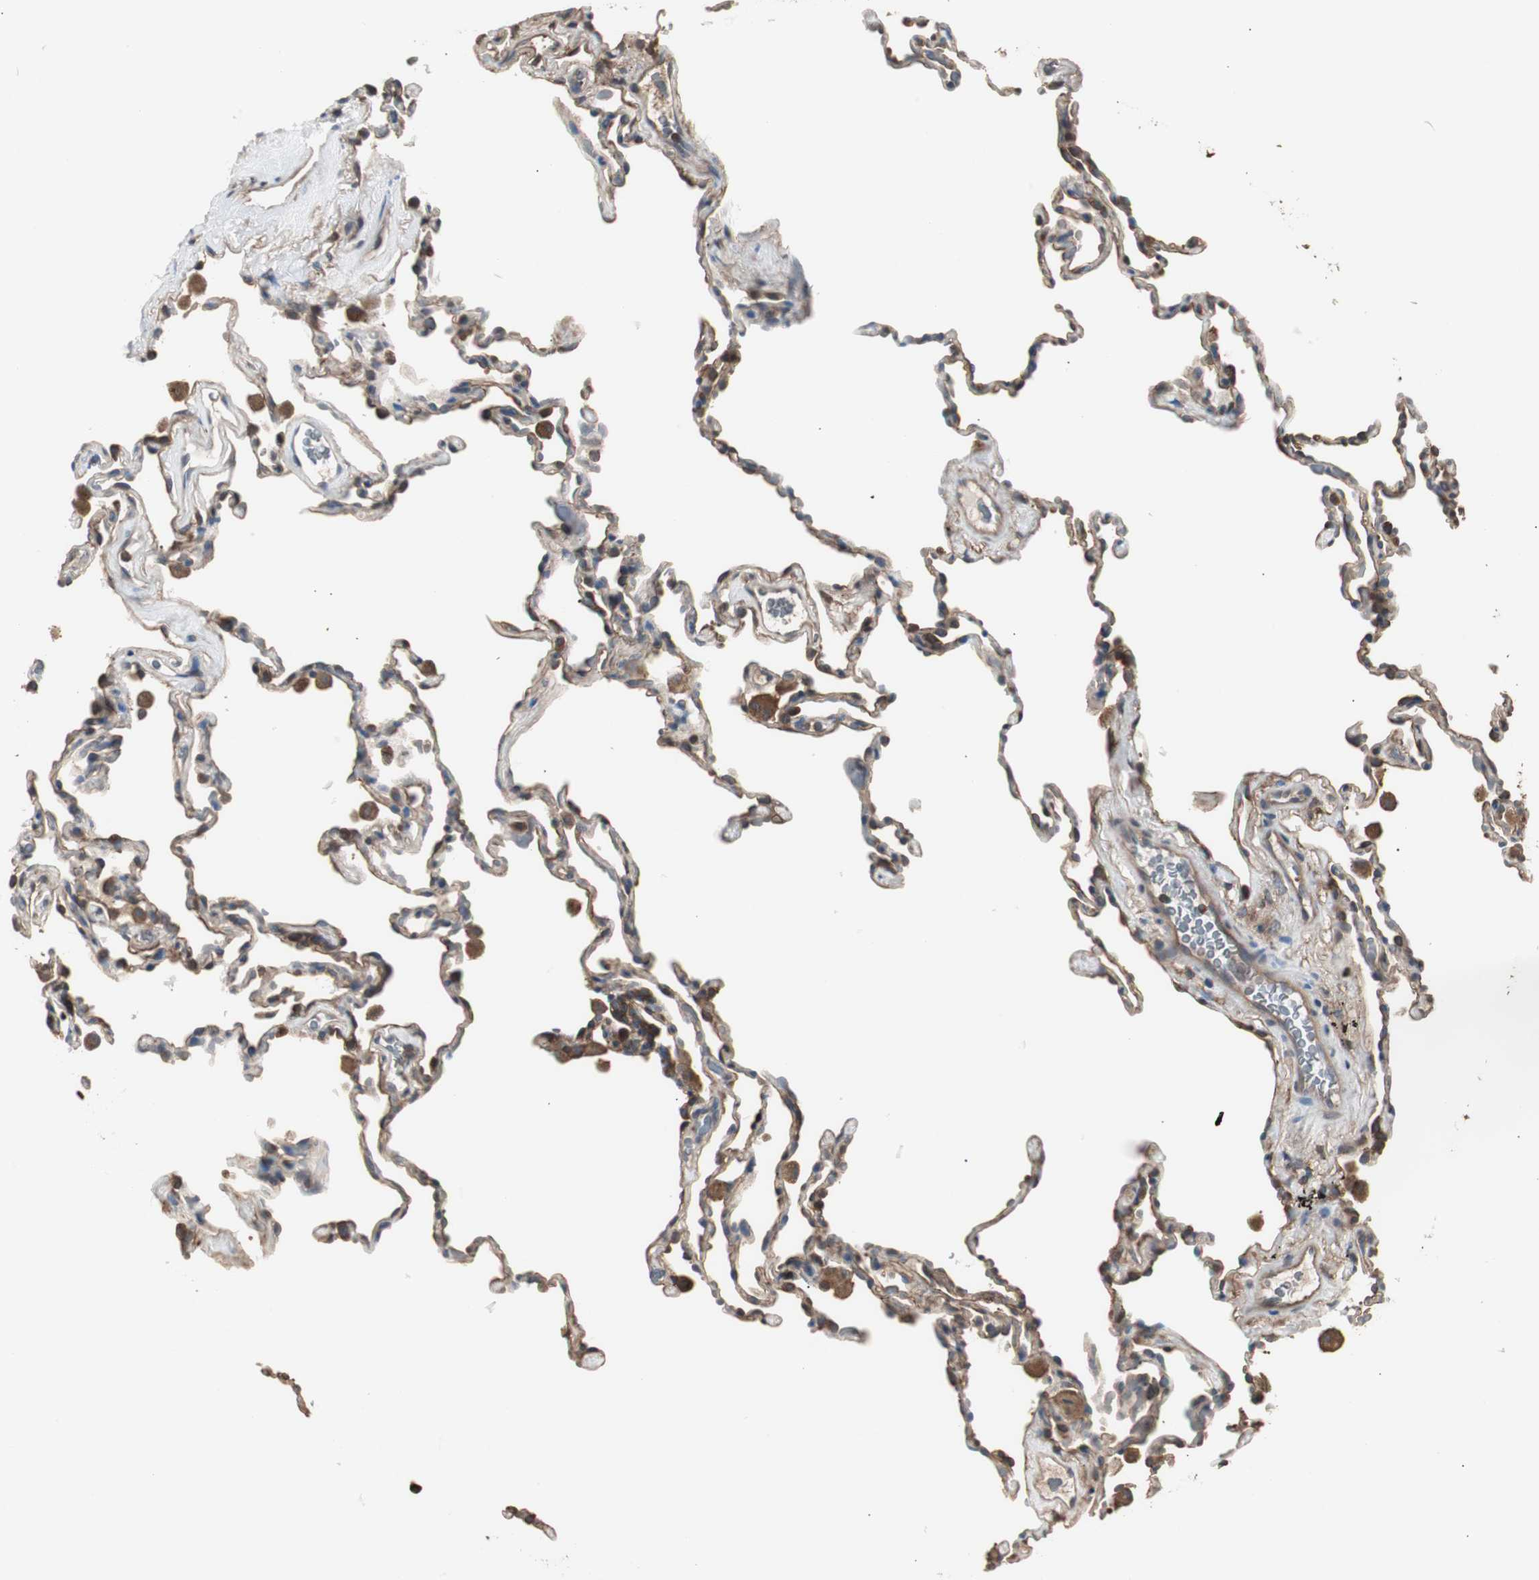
{"staining": {"intensity": "moderate", "quantity": "25%-75%", "location": "cytoplasmic/membranous"}, "tissue": "lung", "cell_type": "Alveolar cells", "image_type": "normal", "snomed": [{"axis": "morphology", "description": "Normal tissue, NOS"}, {"axis": "morphology", "description": "Soft tissue tumor metastatic"}, {"axis": "topography", "description": "Lung"}], "caption": "DAB (3,3'-diaminobenzidine) immunohistochemical staining of normal human lung displays moderate cytoplasmic/membranous protein expression in about 25%-75% of alveolar cells.", "gene": "CAPNS1", "patient": {"sex": "male", "age": 59}}